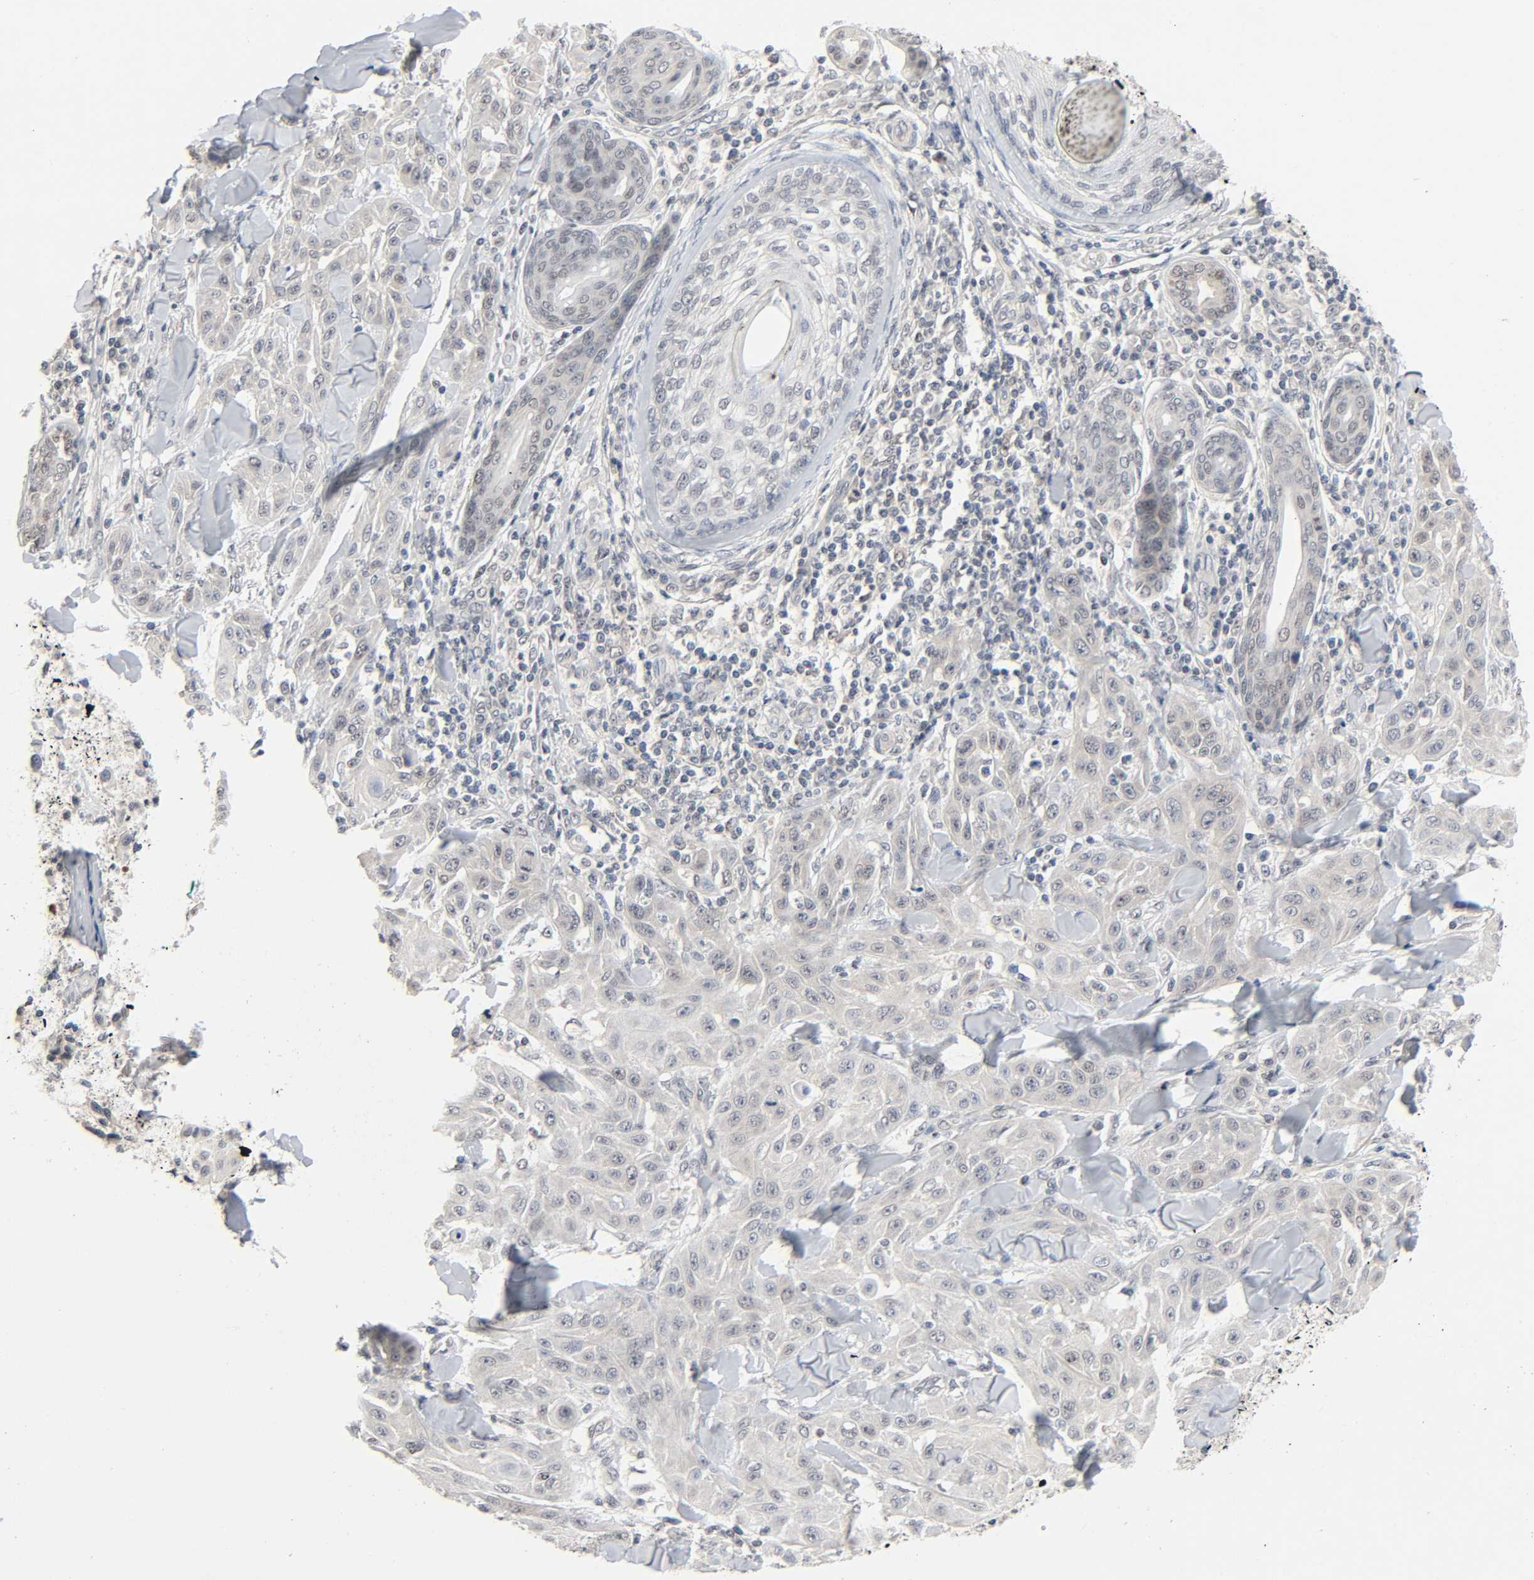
{"staining": {"intensity": "negative", "quantity": "none", "location": "none"}, "tissue": "skin cancer", "cell_type": "Tumor cells", "image_type": "cancer", "snomed": [{"axis": "morphology", "description": "Squamous cell carcinoma, NOS"}, {"axis": "topography", "description": "Skin"}], "caption": "Image shows no significant protein staining in tumor cells of skin cancer.", "gene": "MAPKAPK5", "patient": {"sex": "male", "age": 24}}